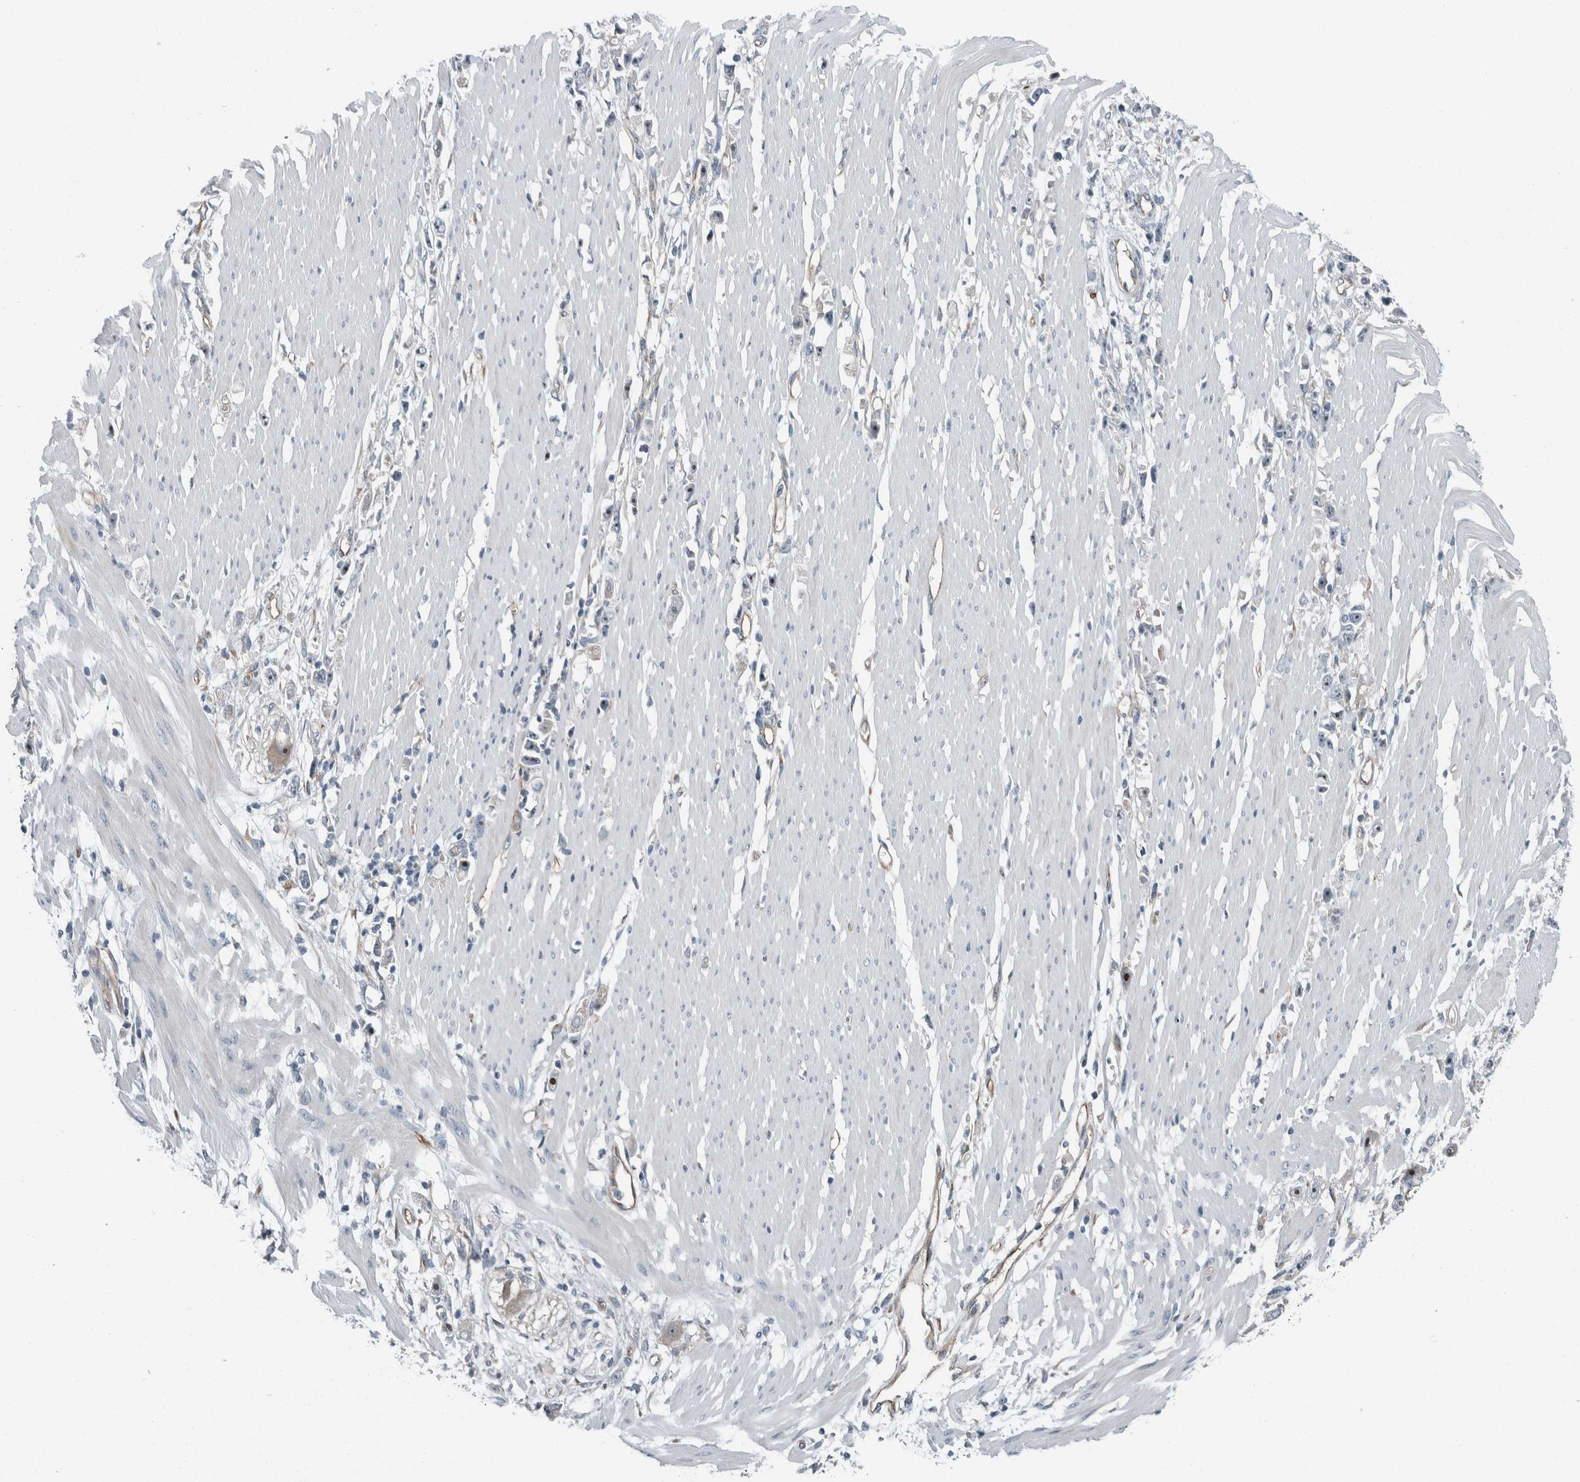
{"staining": {"intensity": "negative", "quantity": "none", "location": "none"}, "tissue": "stomach cancer", "cell_type": "Tumor cells", "image_type": "cancer", "snomed": [{"axis": "morphology", "description": "Adenocarcinoma, NOS"}, {"axis": "topography", "description": "Stomach"}], "caption": "The IHC micrograph has no significant expression in tumor cells of stomach cancer tissue.", "gene": "USP25", "patient": {"sex": "female", "age": 59}}